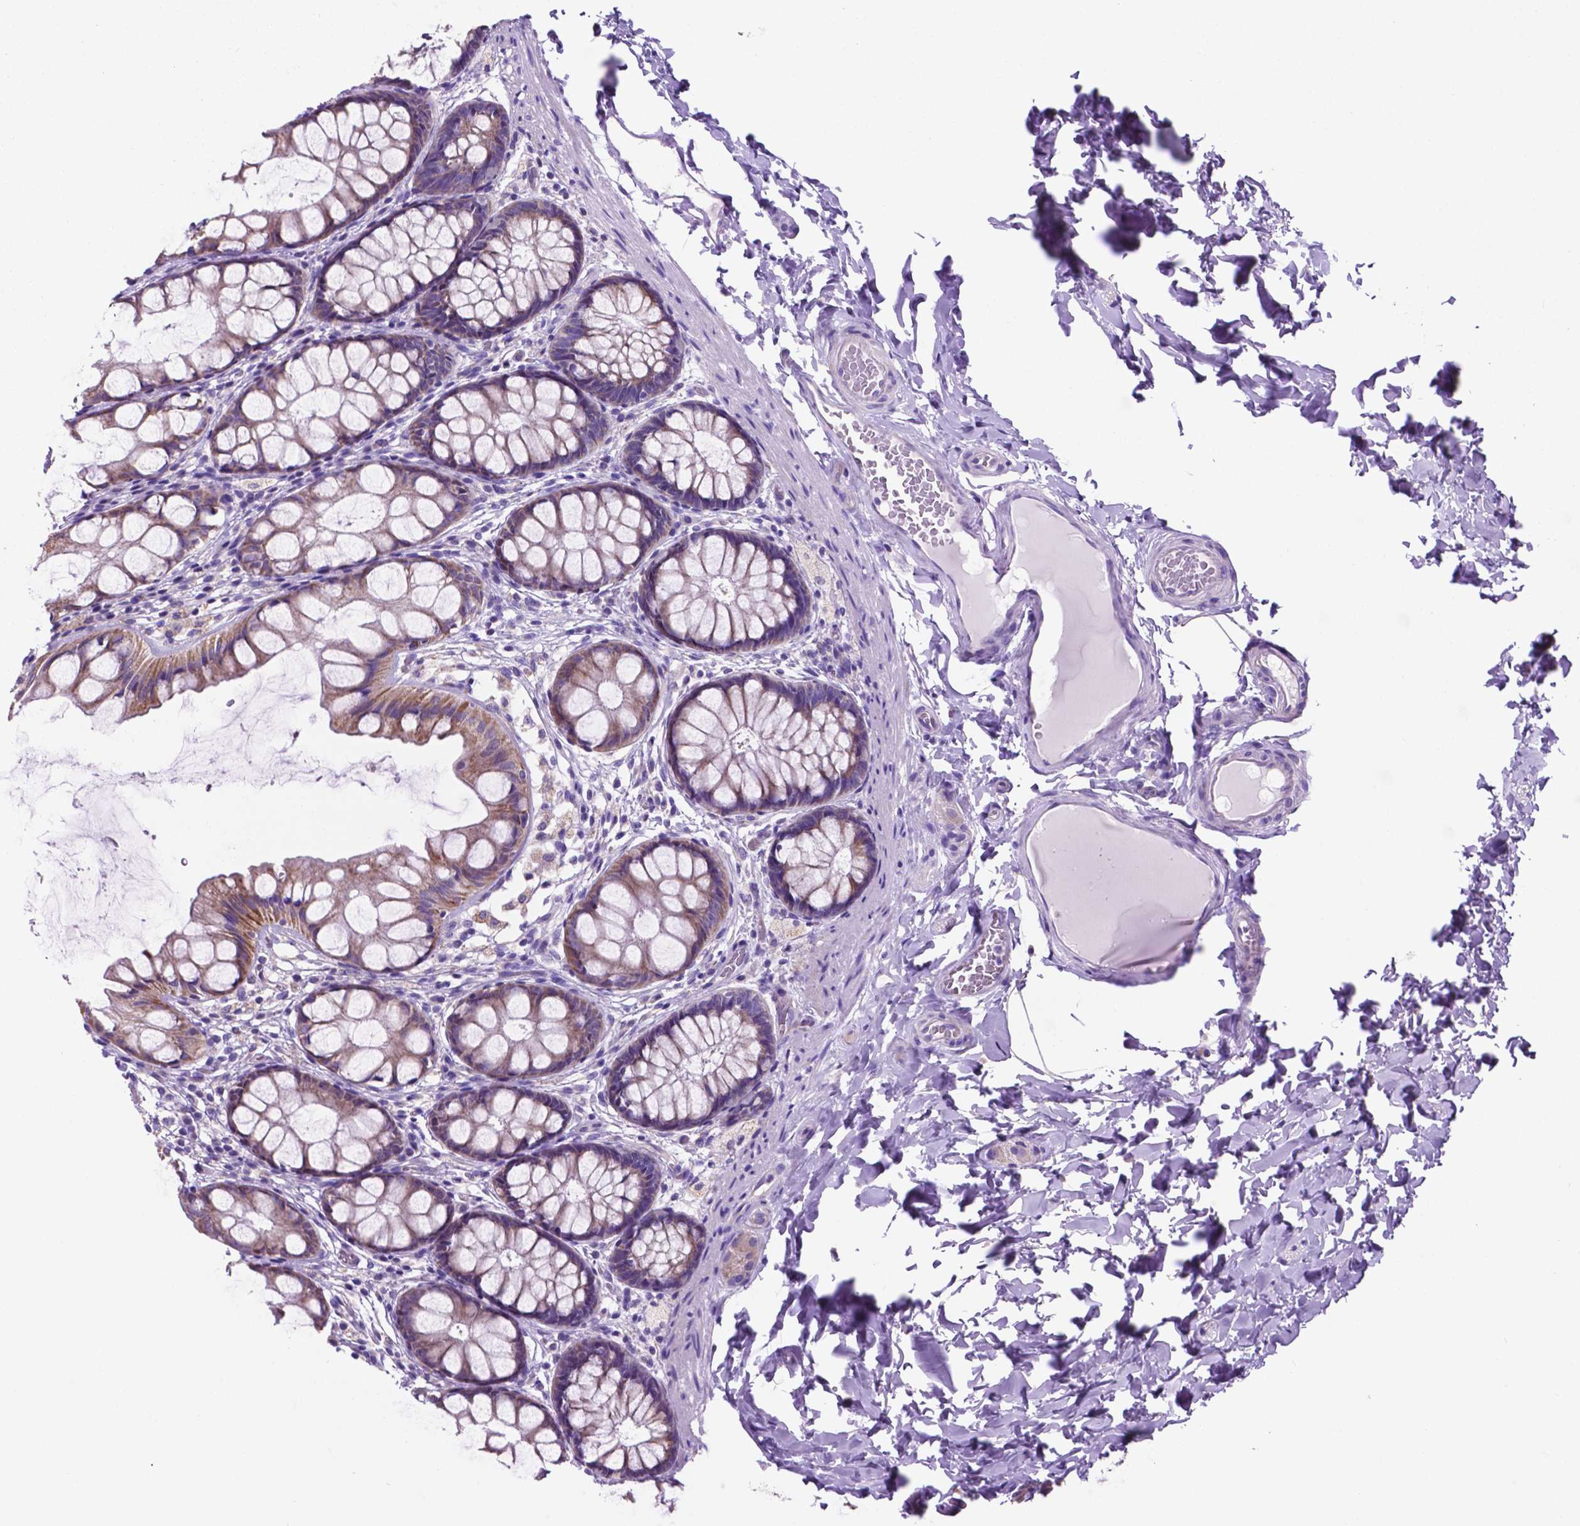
{"staining": {"intensity": "negative", "quantity": "none", "location": "none"}, "tissue": "colon", "cell_type": "Endothelial cells", "image_type": "normal", "snomed": [{"axis": "morphology", "description": "Normal tissue, NOS"}, {"axis": "topography", "description": "Colon"}], "caption": "There is no significant staining in endothelial cells of colon. (DAB immunohistochemistry (IHC) with hematoxylin counter stain).", "gene": "TMEM121B", "patient": {"sex": "male", "age": 47}}